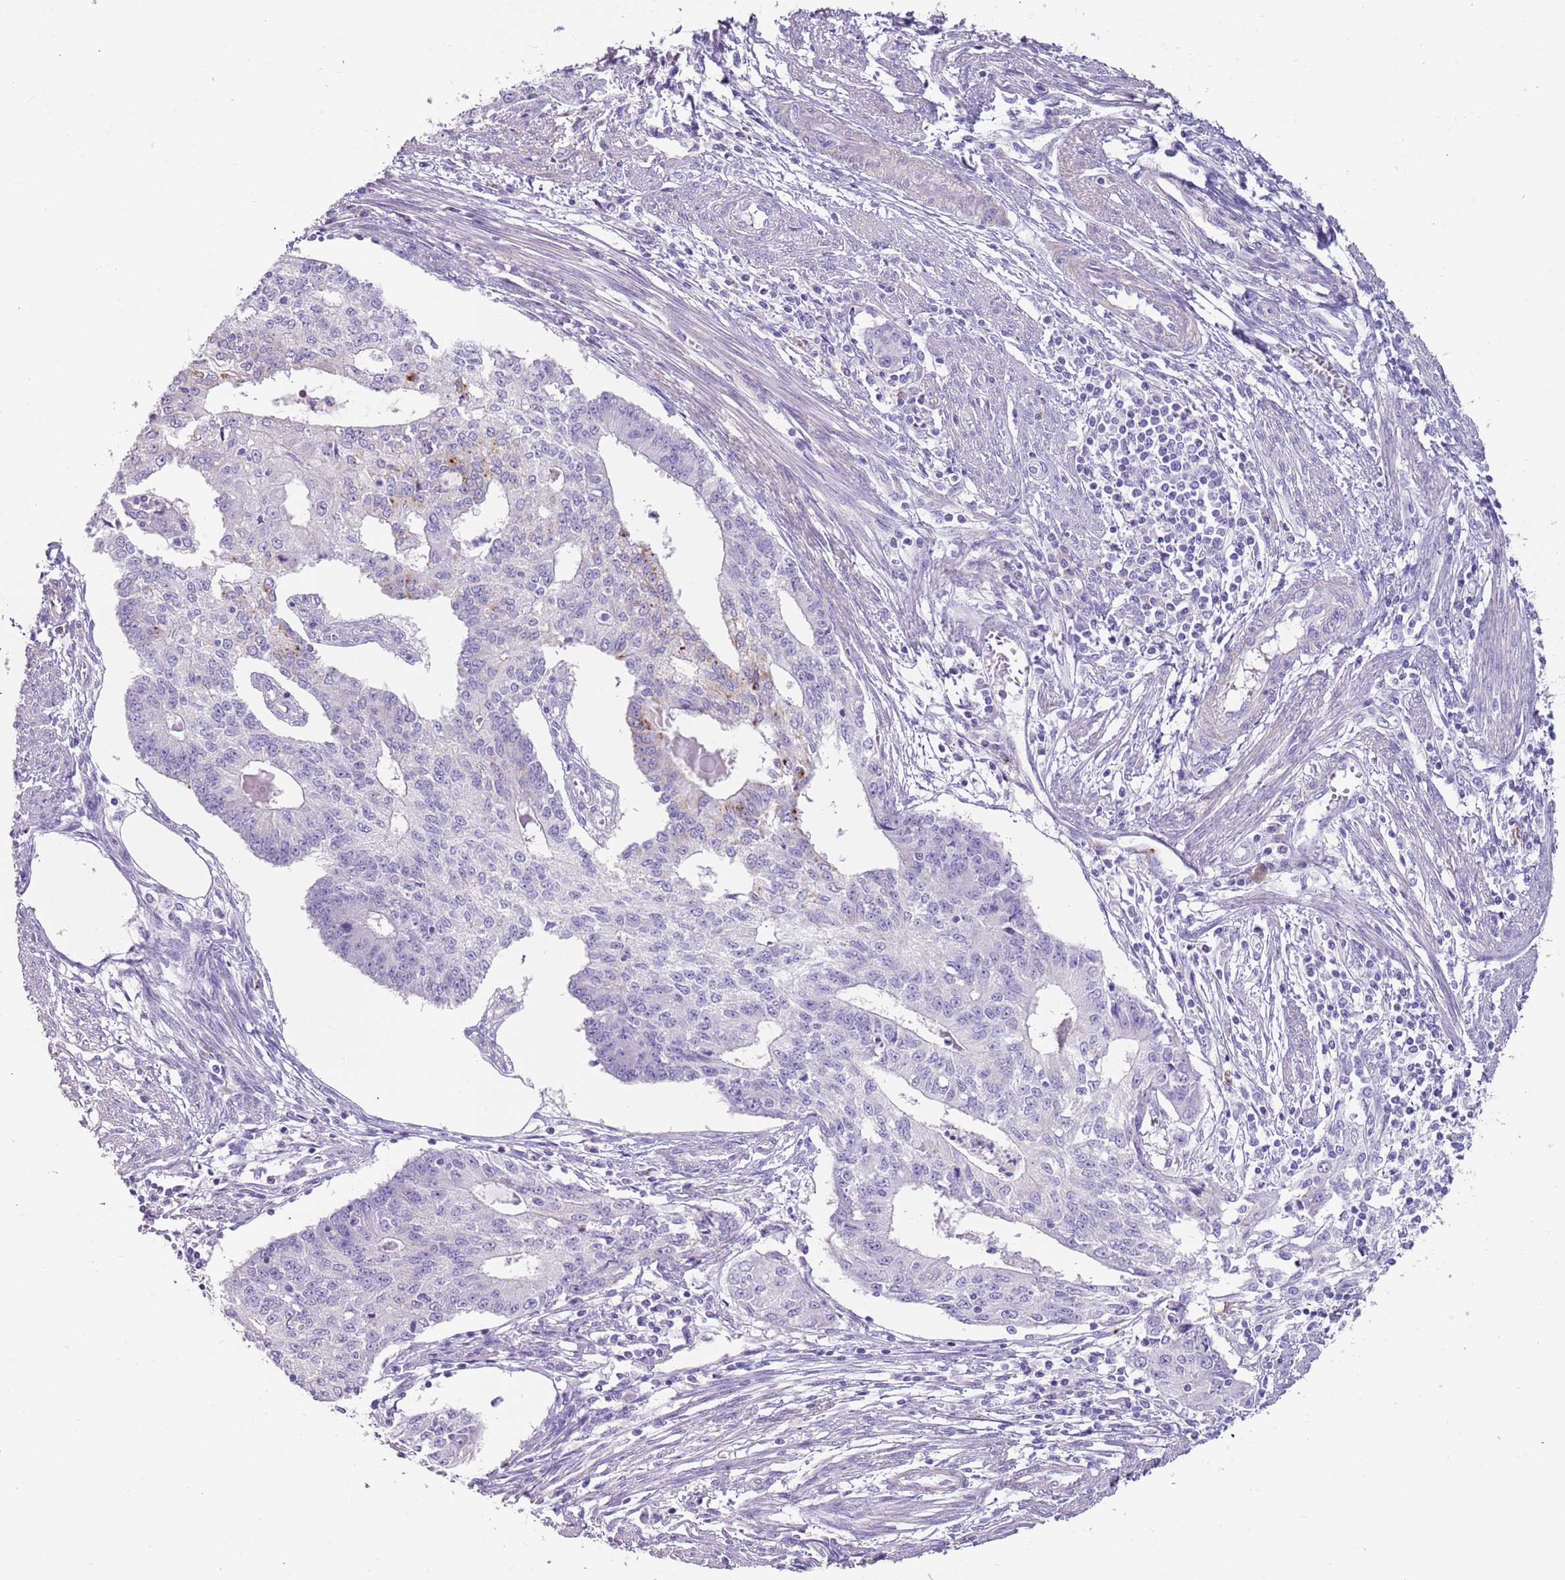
{"staining": {"intensity": "negative", "quantity": "none", "location": "none"}, "tissue": "endometrial cancer", "cell_type": "Tumor cells", "image_type": "cancer", "snomed": [{"axis": "morphology", "description": "Adenocarcinoma, NOS"}, {"axis": "topography", "description": "Endometrium"}], "caption": "Protein analysis of endometrial cancer (adenocarcinoma) demonstrates no significant positivity in tumor cells. (DAB (3,3'-diaminobenzidine) IHC with hematoxylin counter stain).", "gene": "LRRN3", "patient": {"sex": "female", "age": 56}}